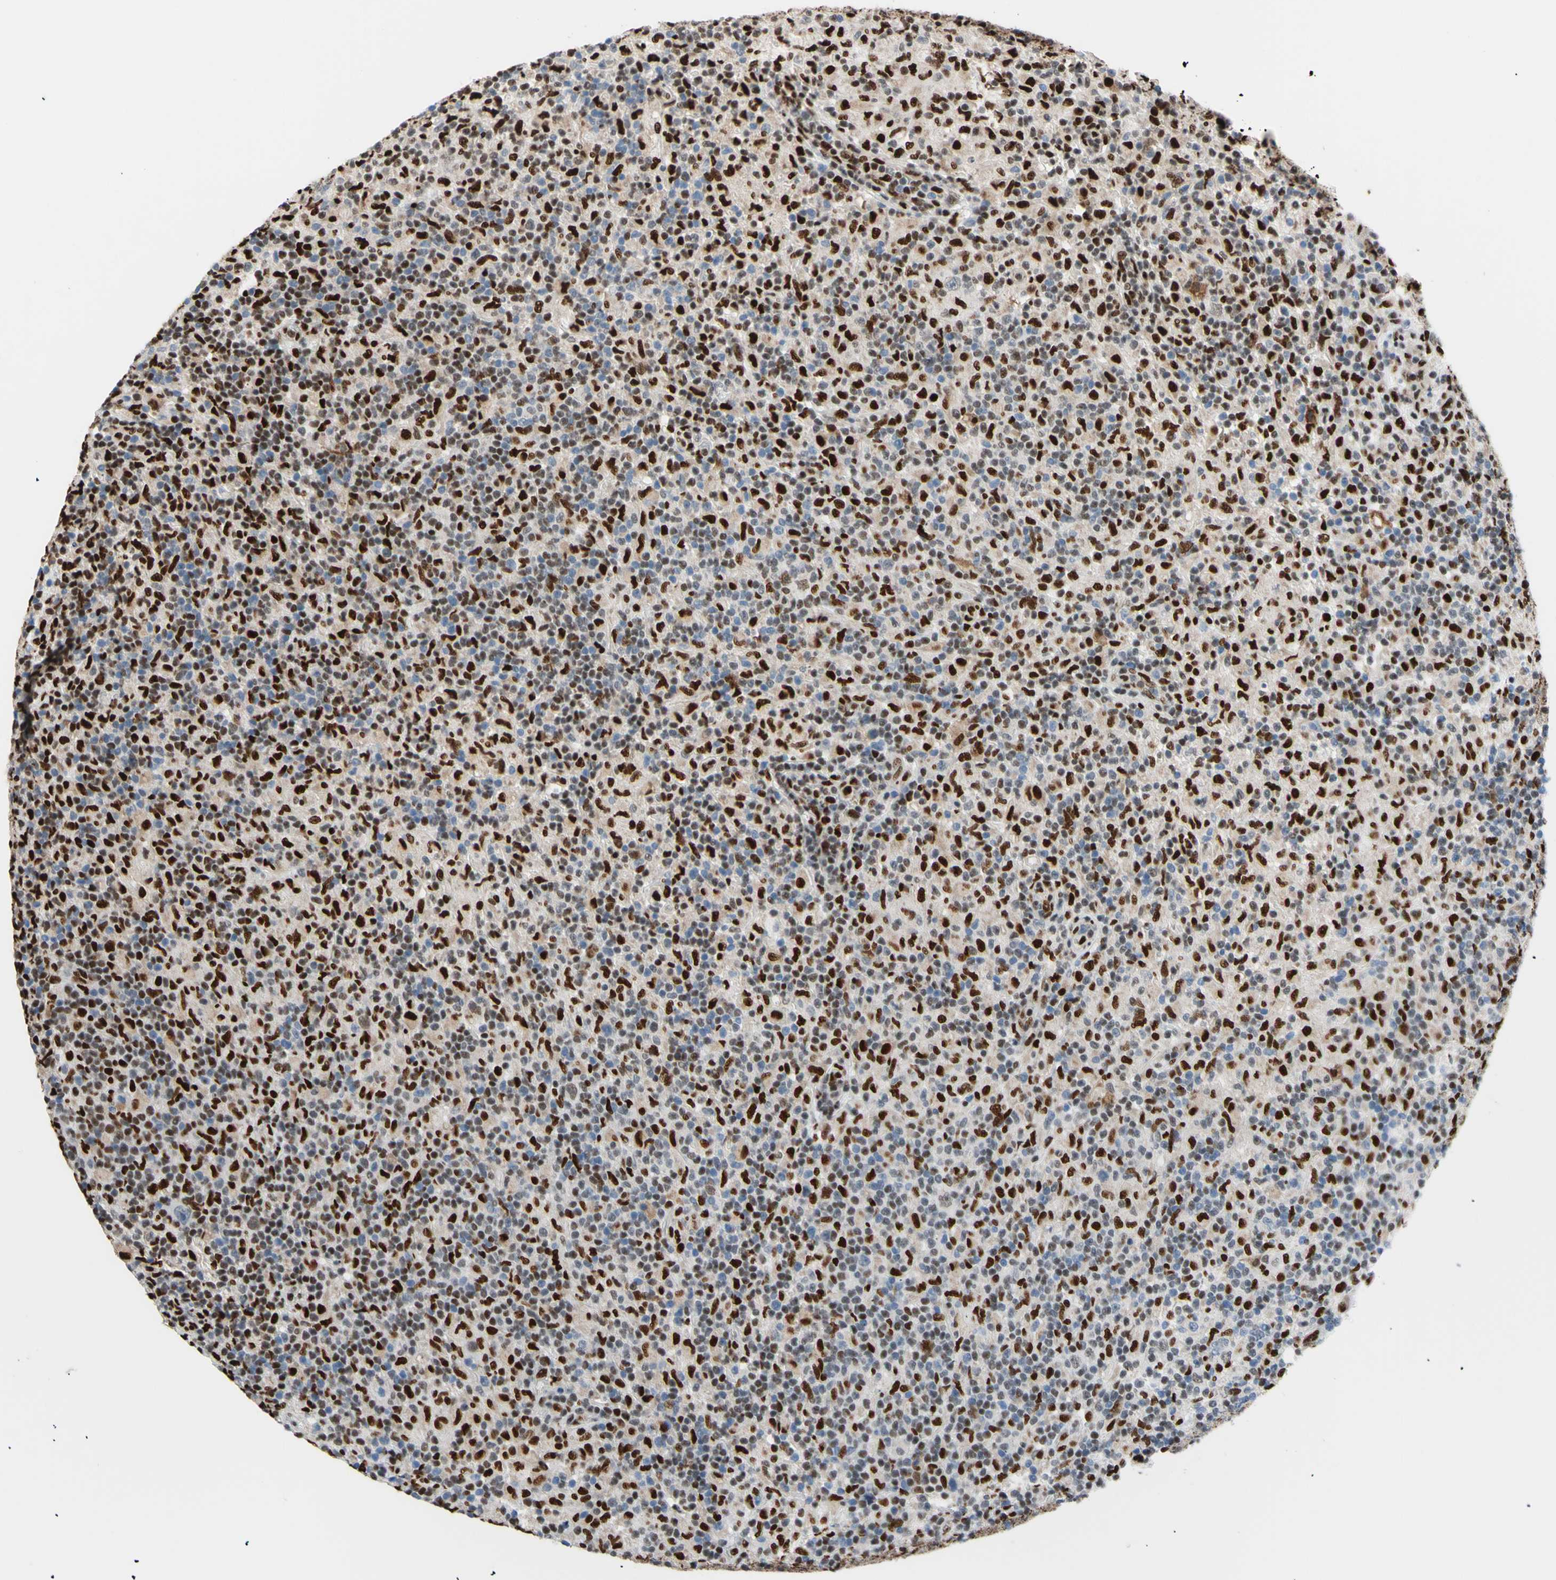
{"staining": {"intensity": "strong", "quantity": ">75%", "location": "nuclear"}, "tissue": "lymphoma", "cell_type": "Tumor cells", "image_type": "cancer", "snomed": [{"axis": "morphology", "description": "Hodgkin's disease, NOS"}, {"axis": "topography", "description": "Lymph node"}], "caption": "Immunohistochemical staining of lymphoma shows strong nuclear protein staining in about >75% of tumor cells.", "gene": "EED", "patient": {"sex": "male", "age": 70}}